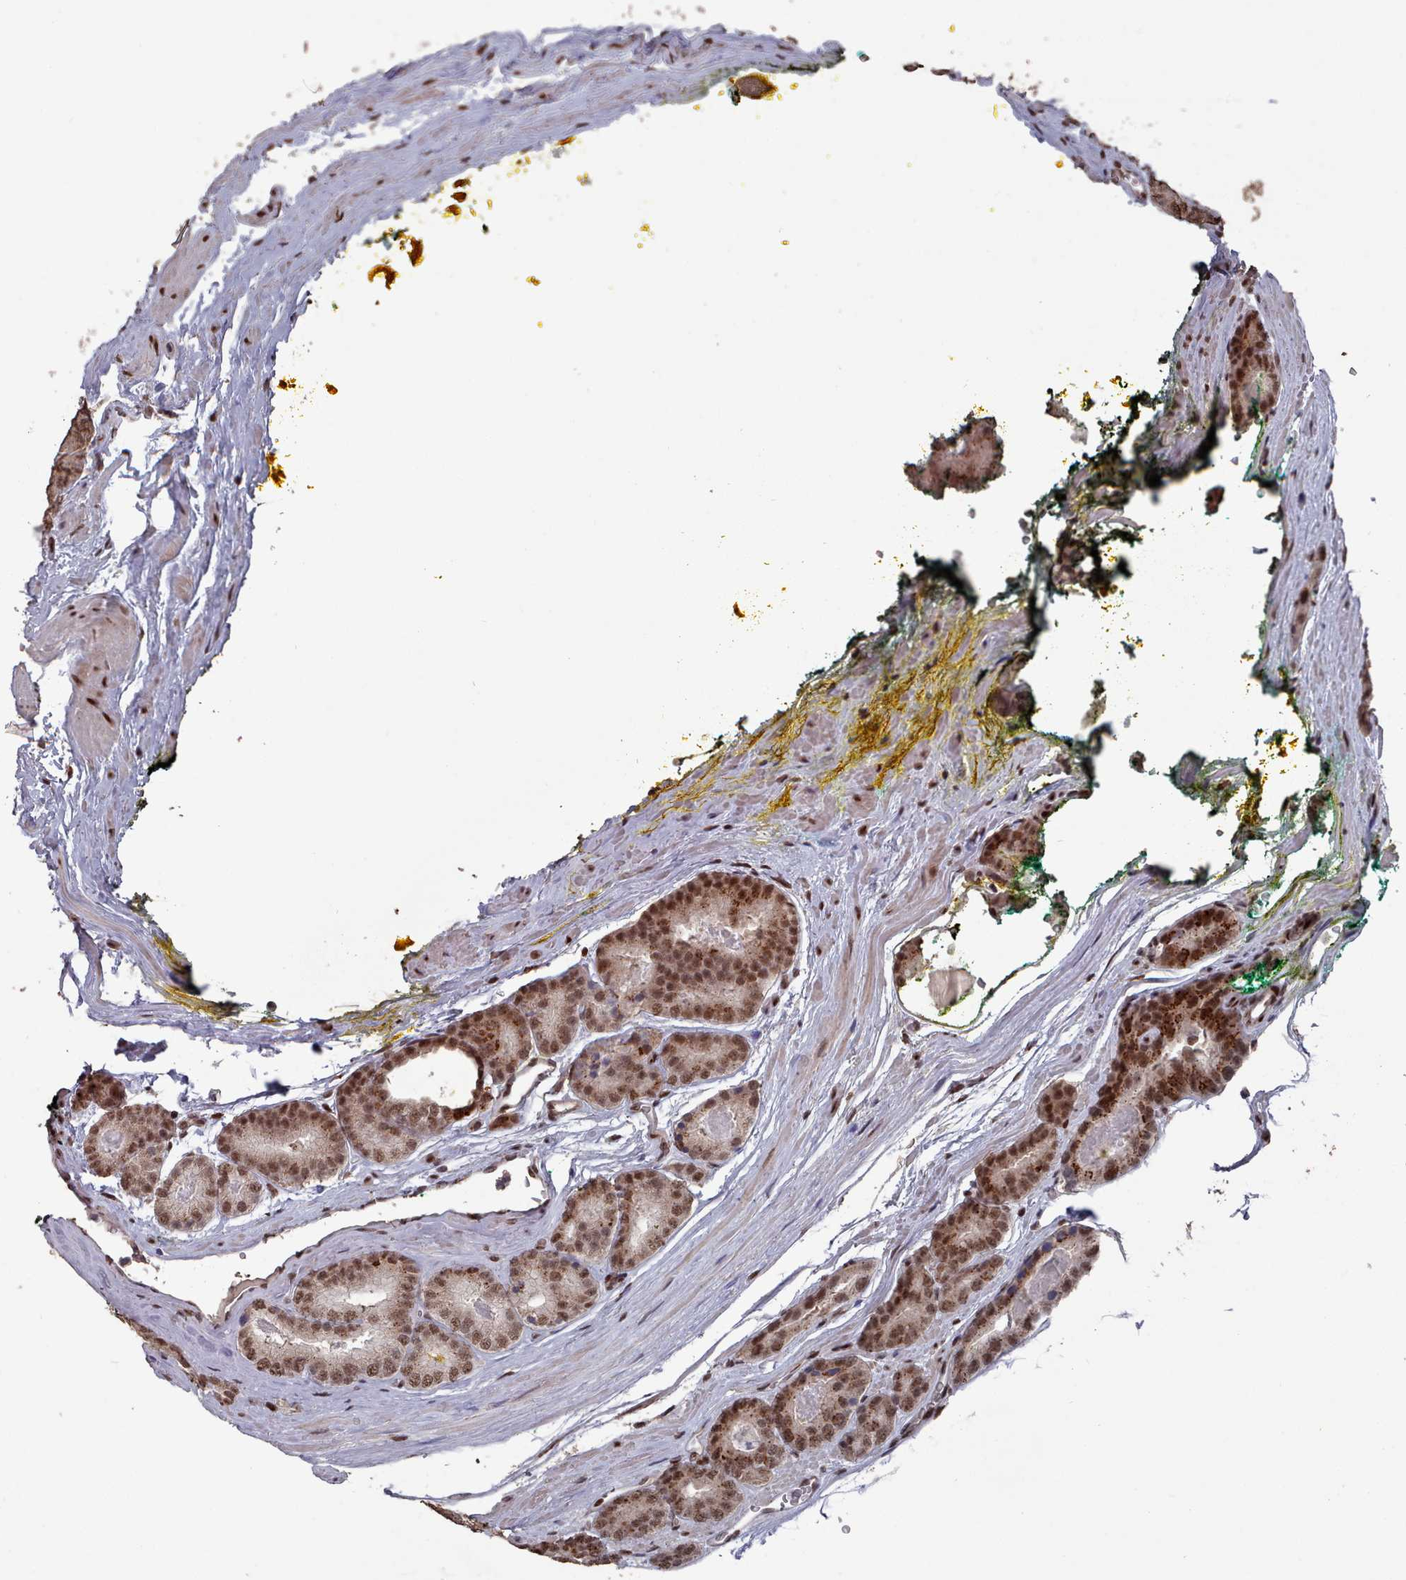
{"staining": {"intensity": "strong", "quantity": ">75%", "location": "cytoplasmic/membranous,nuclear"}, "tissue": "prostate cancer", "cell_type": "Tumor cells", "image_type": "cancer", "snomed": [{"axis": "morphology", "description": "Adenocarcinoma, High grade"}, {"axis": "topography", "description": "Prostate"}], "caption": "Immunohistochemistry (IHC) of prostate cancer displays high levels of strong cytoplasmic/membranous and nuclear positivity in approximately >75% of tumor cells. (Stains: DAB in brown, nuclei in blue, Microscopy: brightfield microscopy at high magnification).", "gene": "PNRC2", "patient": {"sex": "male", "age": 72}}